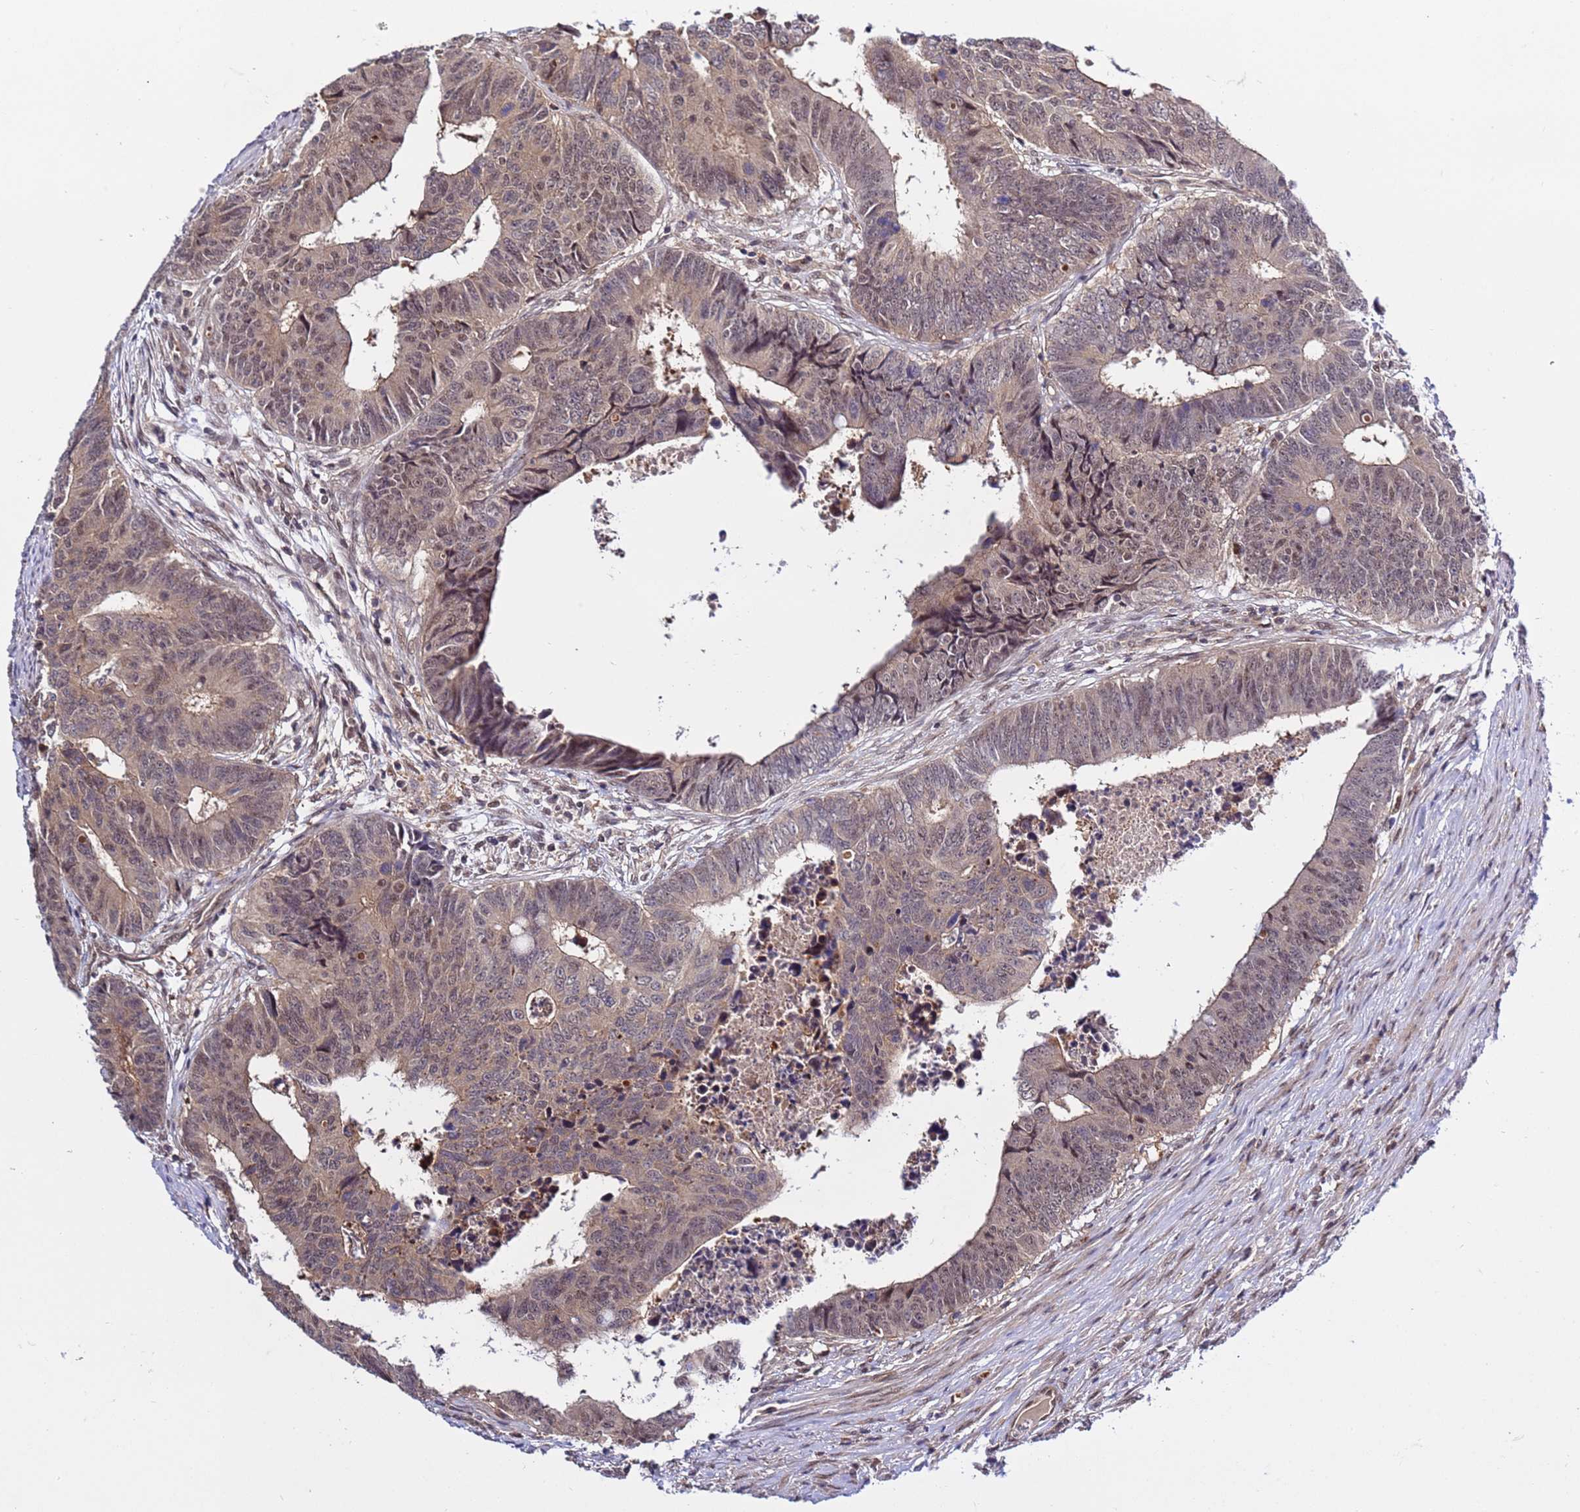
{"staining": {"intensity": "weak", "quantity": ">75%", "location": "cytoplasmic/membranous,nuclear"}, "tissue": "colorectal cancer", "cell_type": "Tumor cells", "image_type": "cancer", "snomed": [{"axis": "morphology", "description": "Adenocarcinoma, NOS"}, {"axis": "topography", "description": "Rectum"}], "caption": "IHC histopathology image of neoplastic tissue: human colorectal adenocarcinoma stained using immunohistochemistry exhibits low levels of weak protein expression localized specifically in the cytoplasmic/membranous and nuclear of tumor cells, appearing as a cytoplasmic/membranous and nuclear brown color.", "gene": "GEN1", "patient": {"sex": "male", "age": 84}}